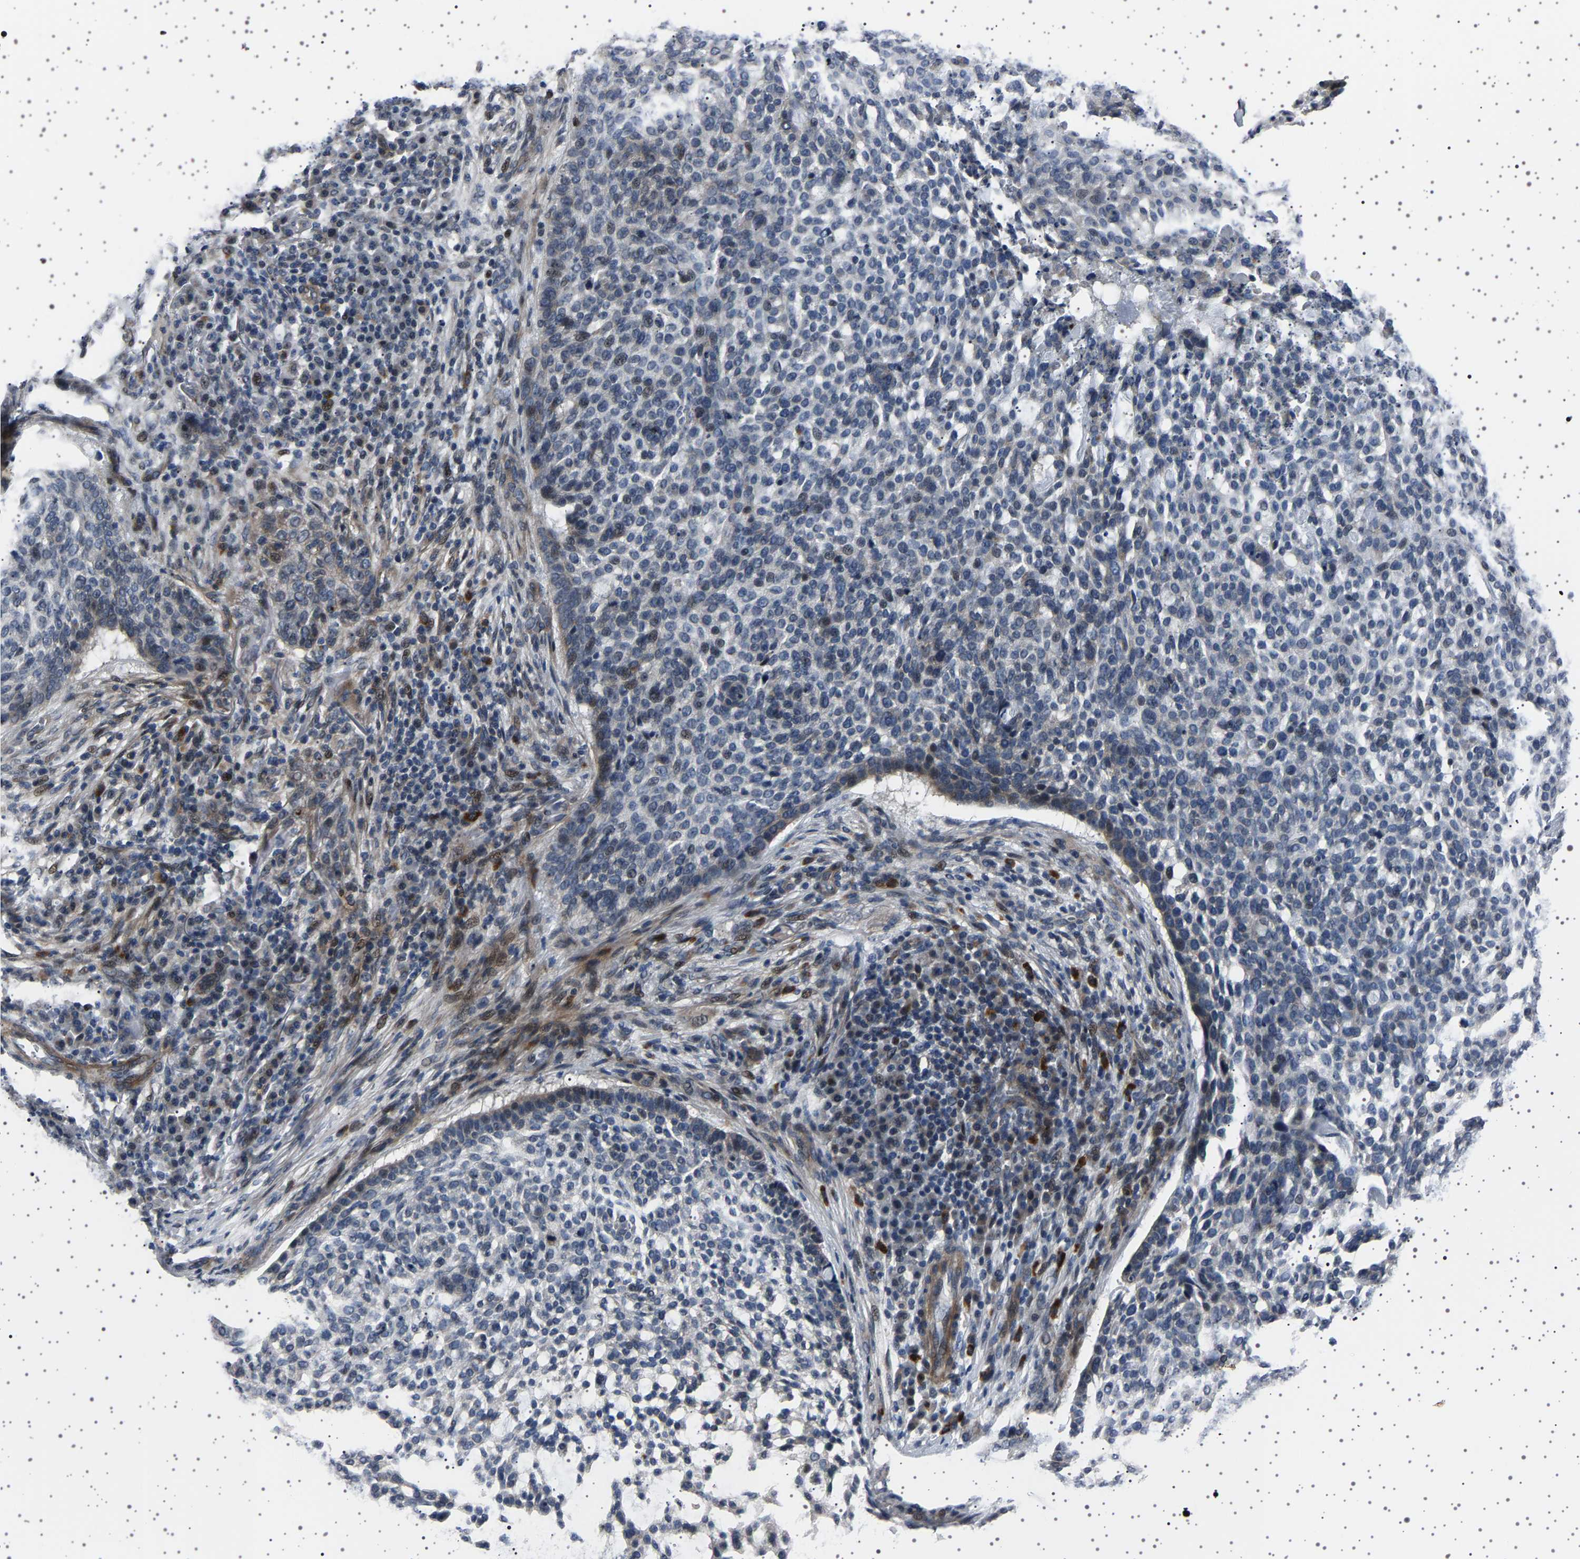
{"staining": {"intensity": "weak", "quantity": "<25%", "location": "nuclear"}, "tissue": "skin cancer", "cell_type": "Tumor cells", "image_type": "cancer", "snomed": [{"axis": "morphology", "description": "Basal cell carcinoma"}, {"axis": "topography", "description": "Skin"}], "caption": "DAB (3,3'-diaminobenzidine) immunohistochemical staining of human skin basal cell carcinoma shows no significant staining in tumor cells.", "gene": "PAK5", "patient": {"sex": "female", "age": 64}}